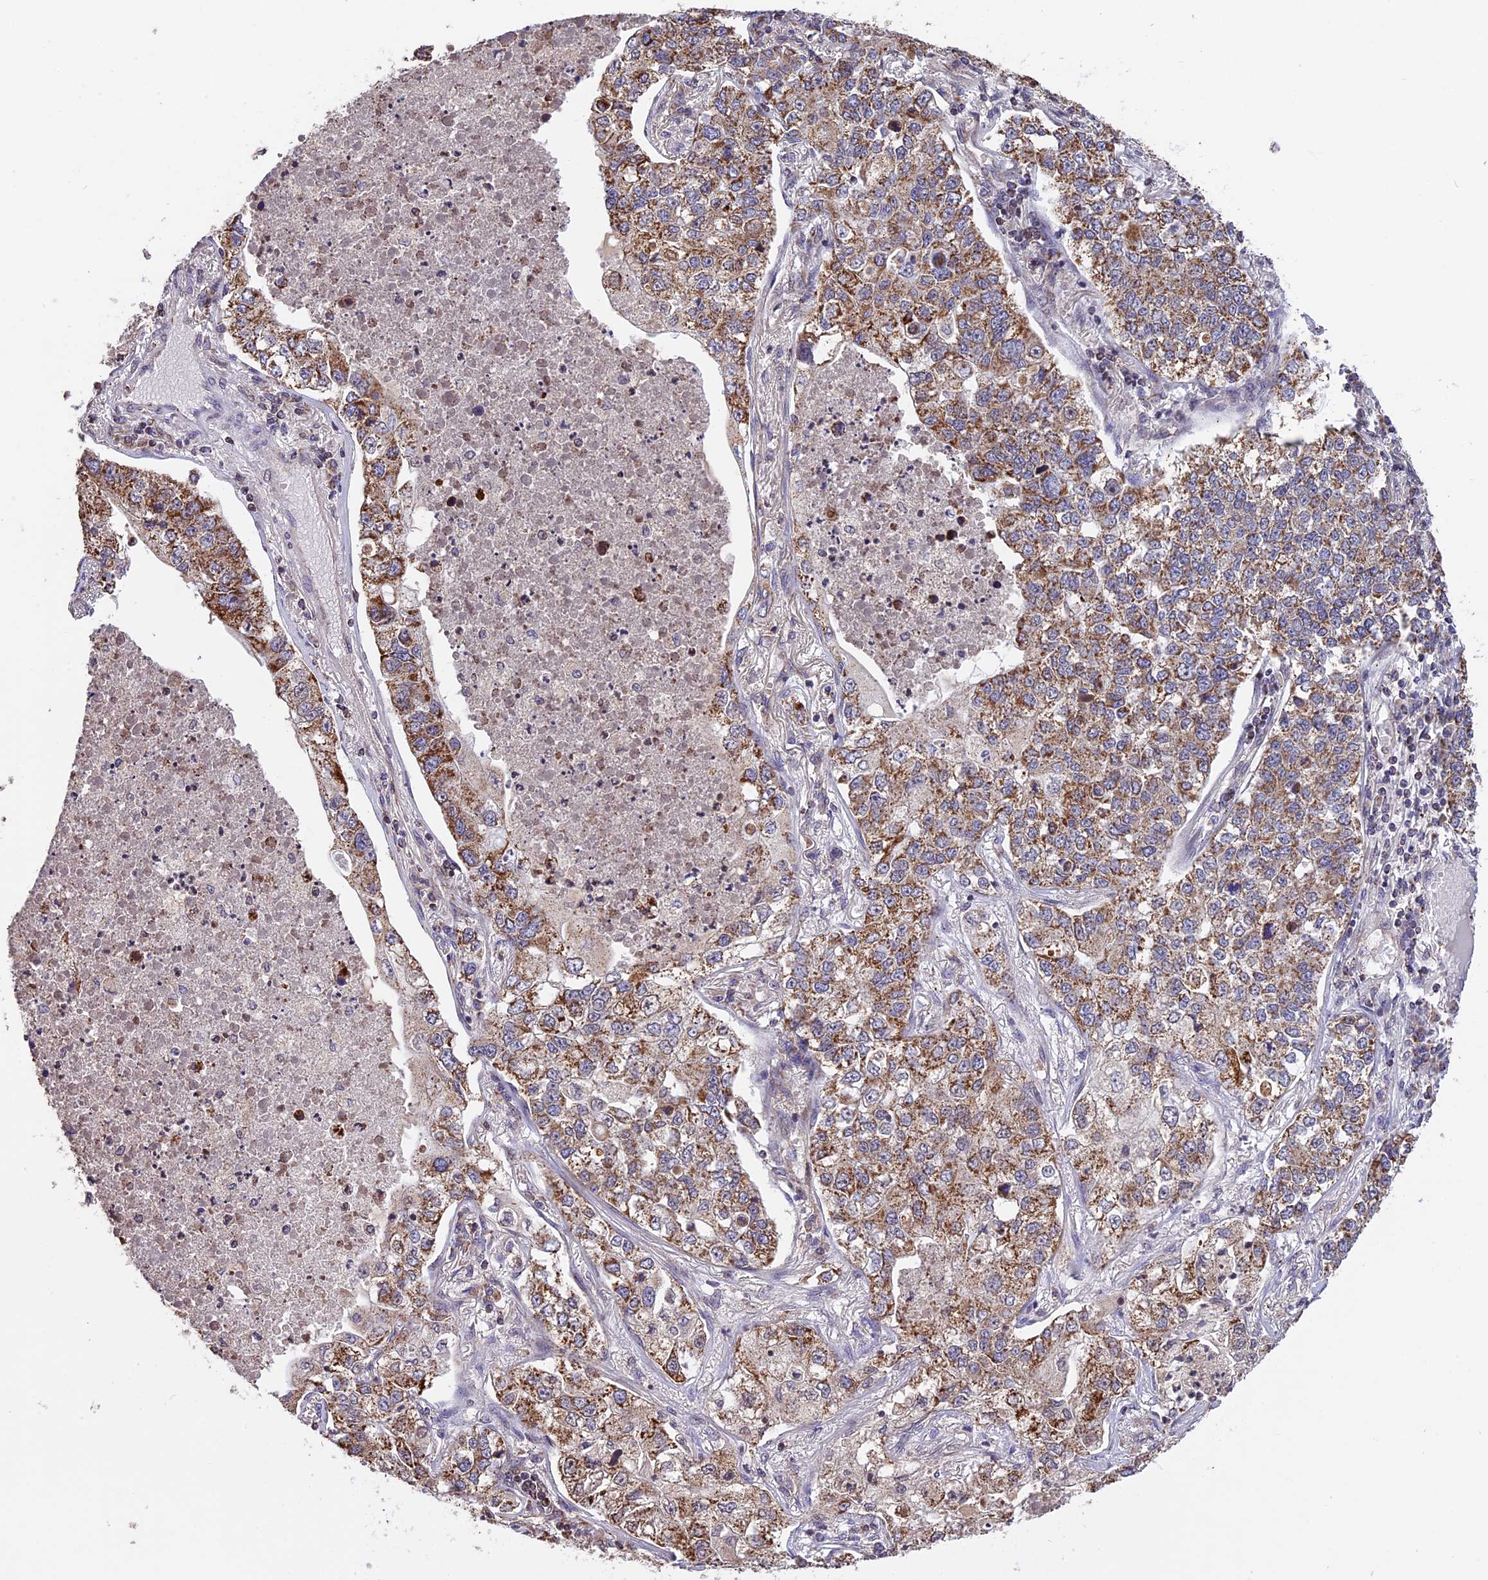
{"staining": {"intensity": "moderate", "quantity": ">75%", "location": "cytoplasmic/membranous"}, "tissue": "lung cancer", "cell_type": "Tumor cells", "image_type": "cancer", "snomed": [{"axis": "morphology", "description": "Adenocarcinoma, NOS"}, {"axis": "topography", "description": "Lung"}], "caption": "Adenocarcinoma (lung) tissue shows moderate cytoplasmic/membranous expression in about >75% of tumor cells, visualized by immunohistochemistry.", "gene": "RERGL", "patient": {"sex": "male", "age": 49}}